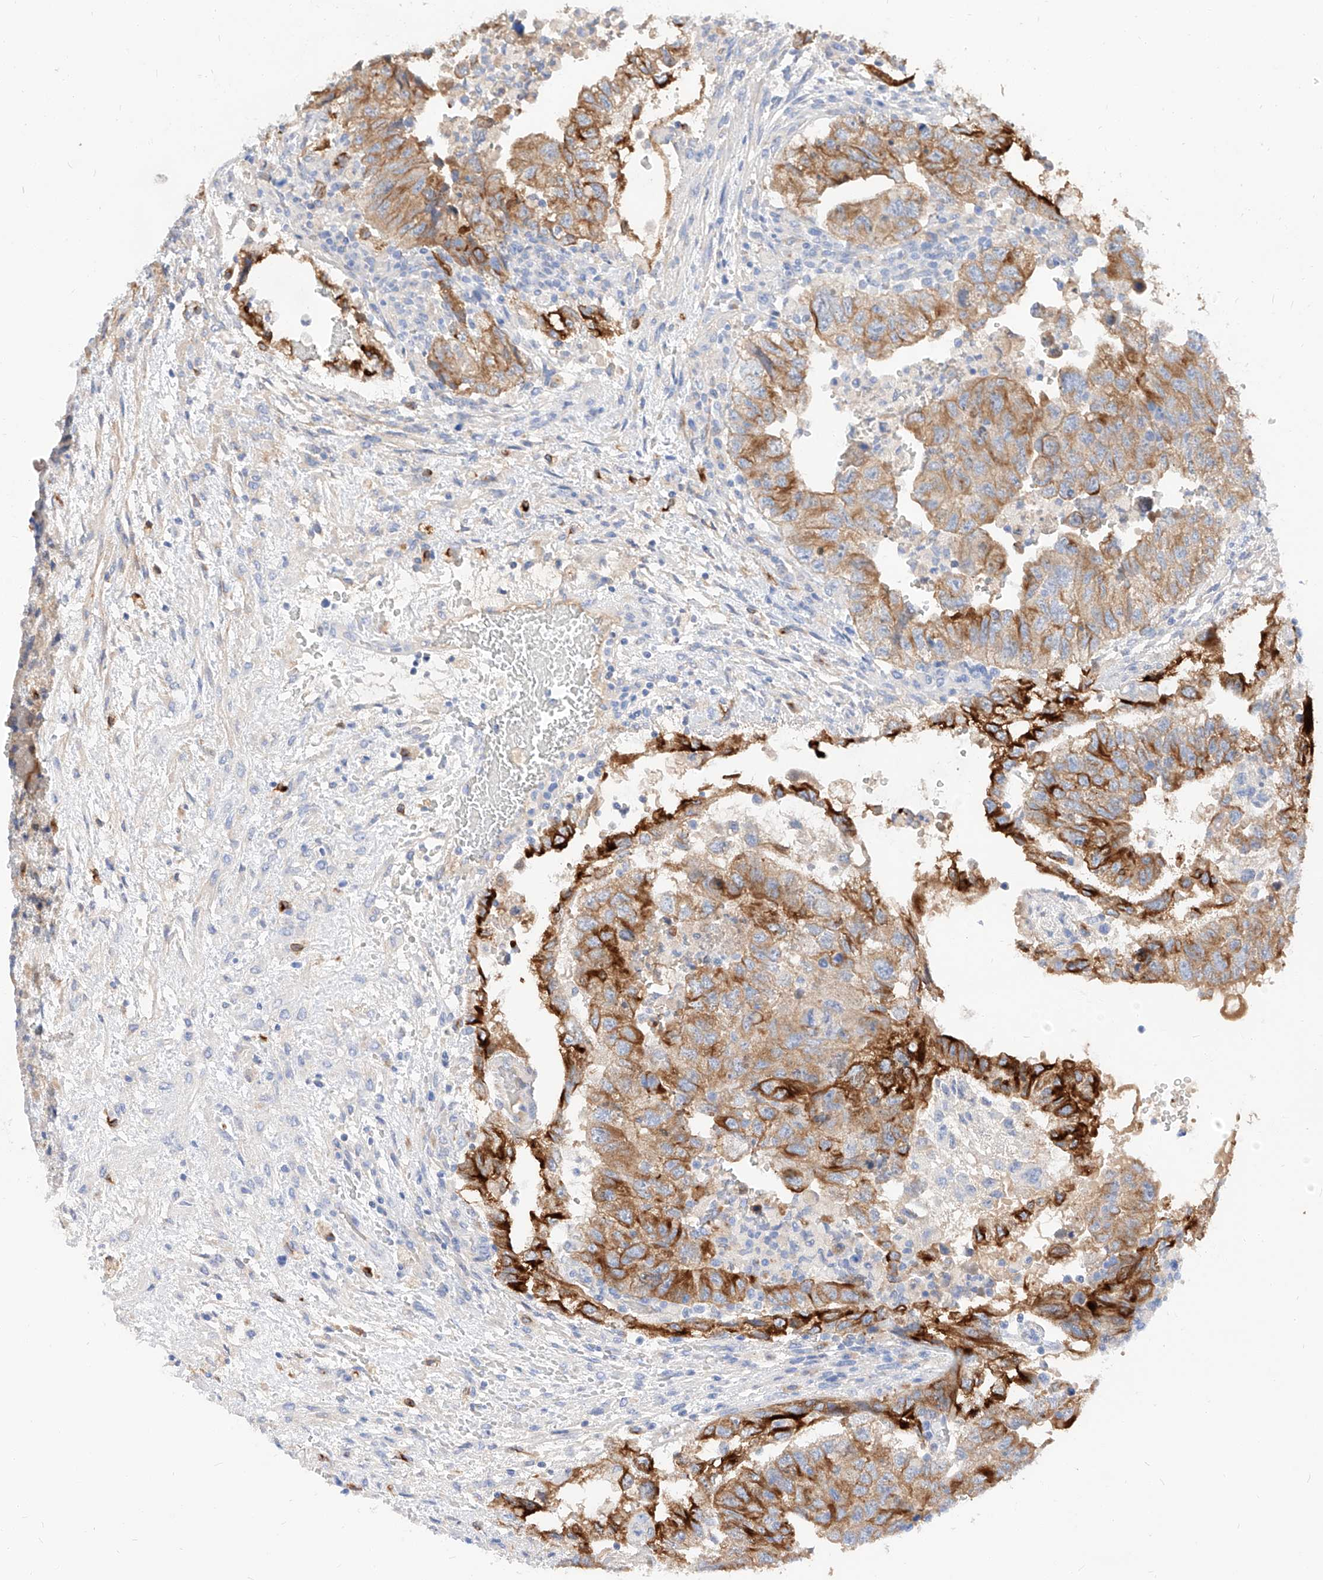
{"staining": {"intensity": "moderate", "quantity": ">75%", "location": "cytoplasmic/membranous"}, "tissue": "testis cancer", "cell_type": "Tumor cells", "image_type": "cancer", "snomed": [{"axis": "morphology", "description": "Carcinoma, Embryonal, NOS"}, {"axis": "topography", "description": "Testis"}], "caption": "Moderate cytoplasmic/membranous protein staining is identified in approximately >75% of tumor cells in testis cancer (embryonal carcinoma).", "gene": "MAP7", "patient": {"sex": "male", "age": 36}}